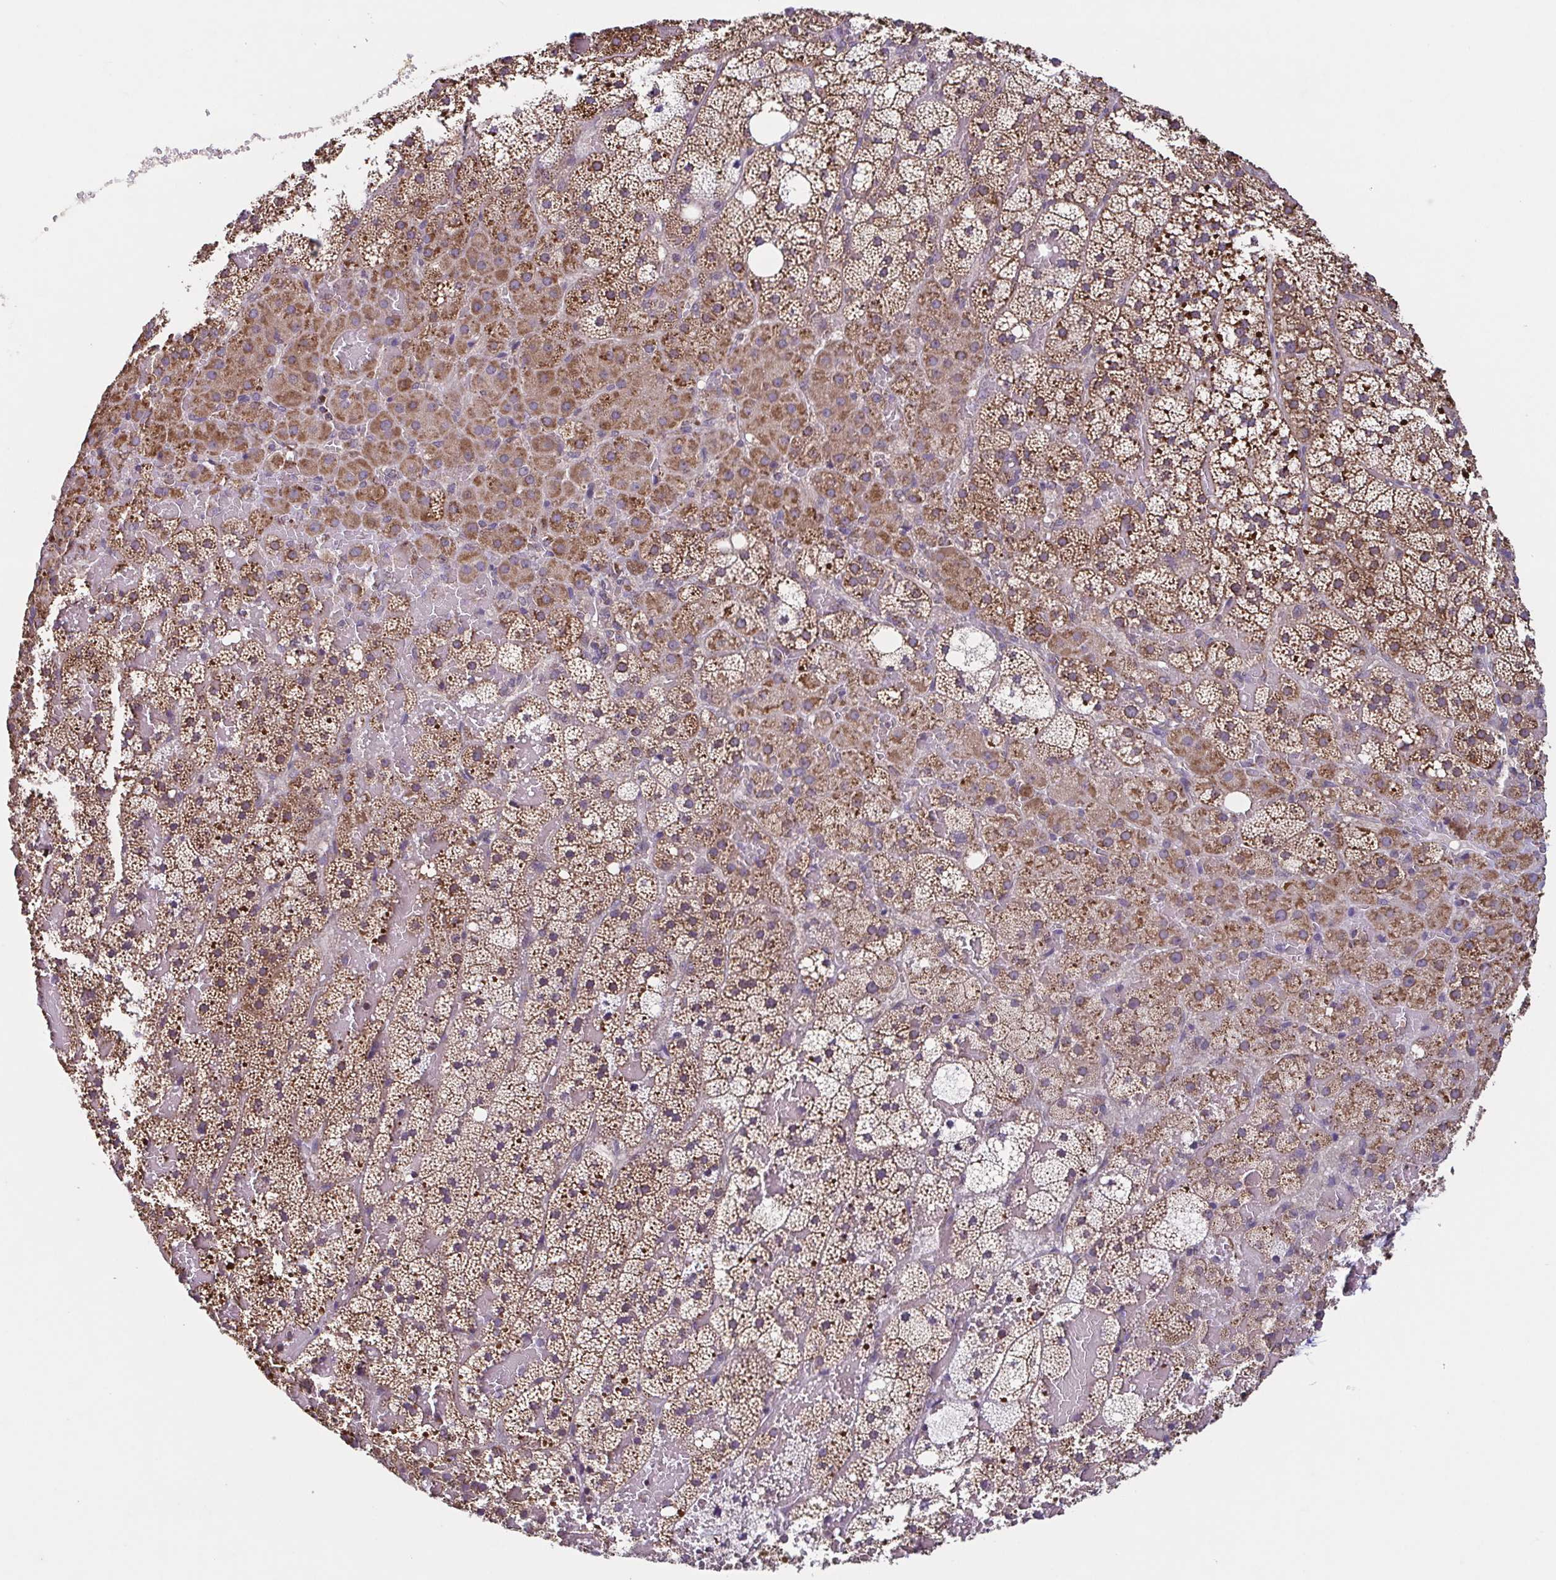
{"staining": {"intensity": "moderate", "quantity": ">75%", "location": "cytoplasmic/membranous"}, "tissue": "adrenal gland", "cell_type": "Glandular cells", "image_type": "normal", "snomed": [{"axis": "morphology", "description": "Normal tissue, NOS"}, {"axis": "topography", "description": "Adrenal gland"}], "caption": "High-power microscopy captured an immunohistochemistry (IHC) image of unremarkable adrenal gland, revealing moderate cytoplasmic/membranous staining in about >75% of glandular cells.", "gene": "DIP2B", "patient": {"sex": "male", "age": 53}}